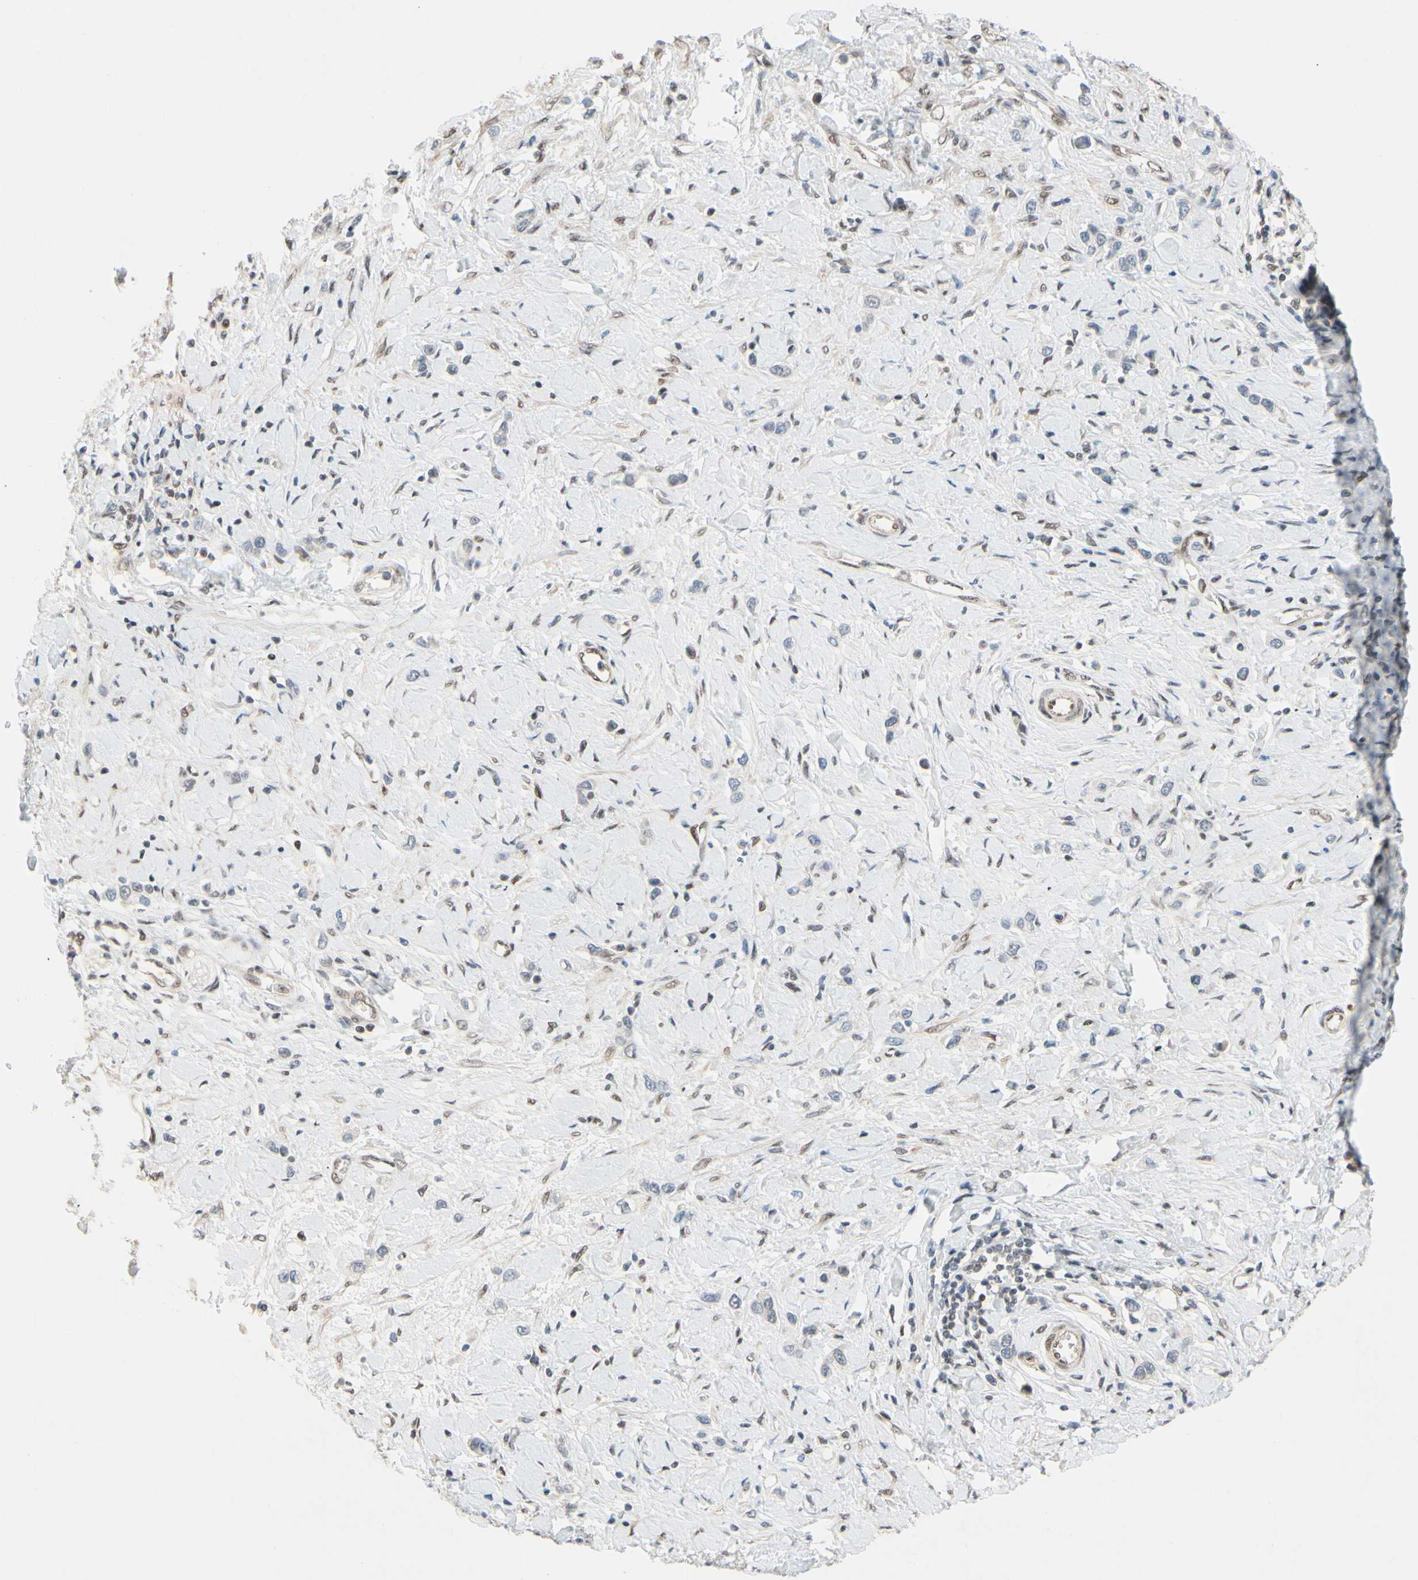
{"staining": {"intensity": "weak", "quantity": "<25%", "location": "nuclear"}, "tissue": "stomach cancer", "cell_type": "Tumor cells", "image_type": "cancer", "snomed": [{"axis": "morphology", "description": "Normal tissue, NOS"}, {"axis": "morphology", "description": "Adenocarcinoma, NOS"}, {"axis": "topography", "description": "Stomach, upper"}, {"axis": "topography", "description": "Stomach"}], "caption": "Tumor cells are negative for protein expression in human stomach cancer.", "gene": "TAF4", "patient": {"sex": "female", "age": 65}}